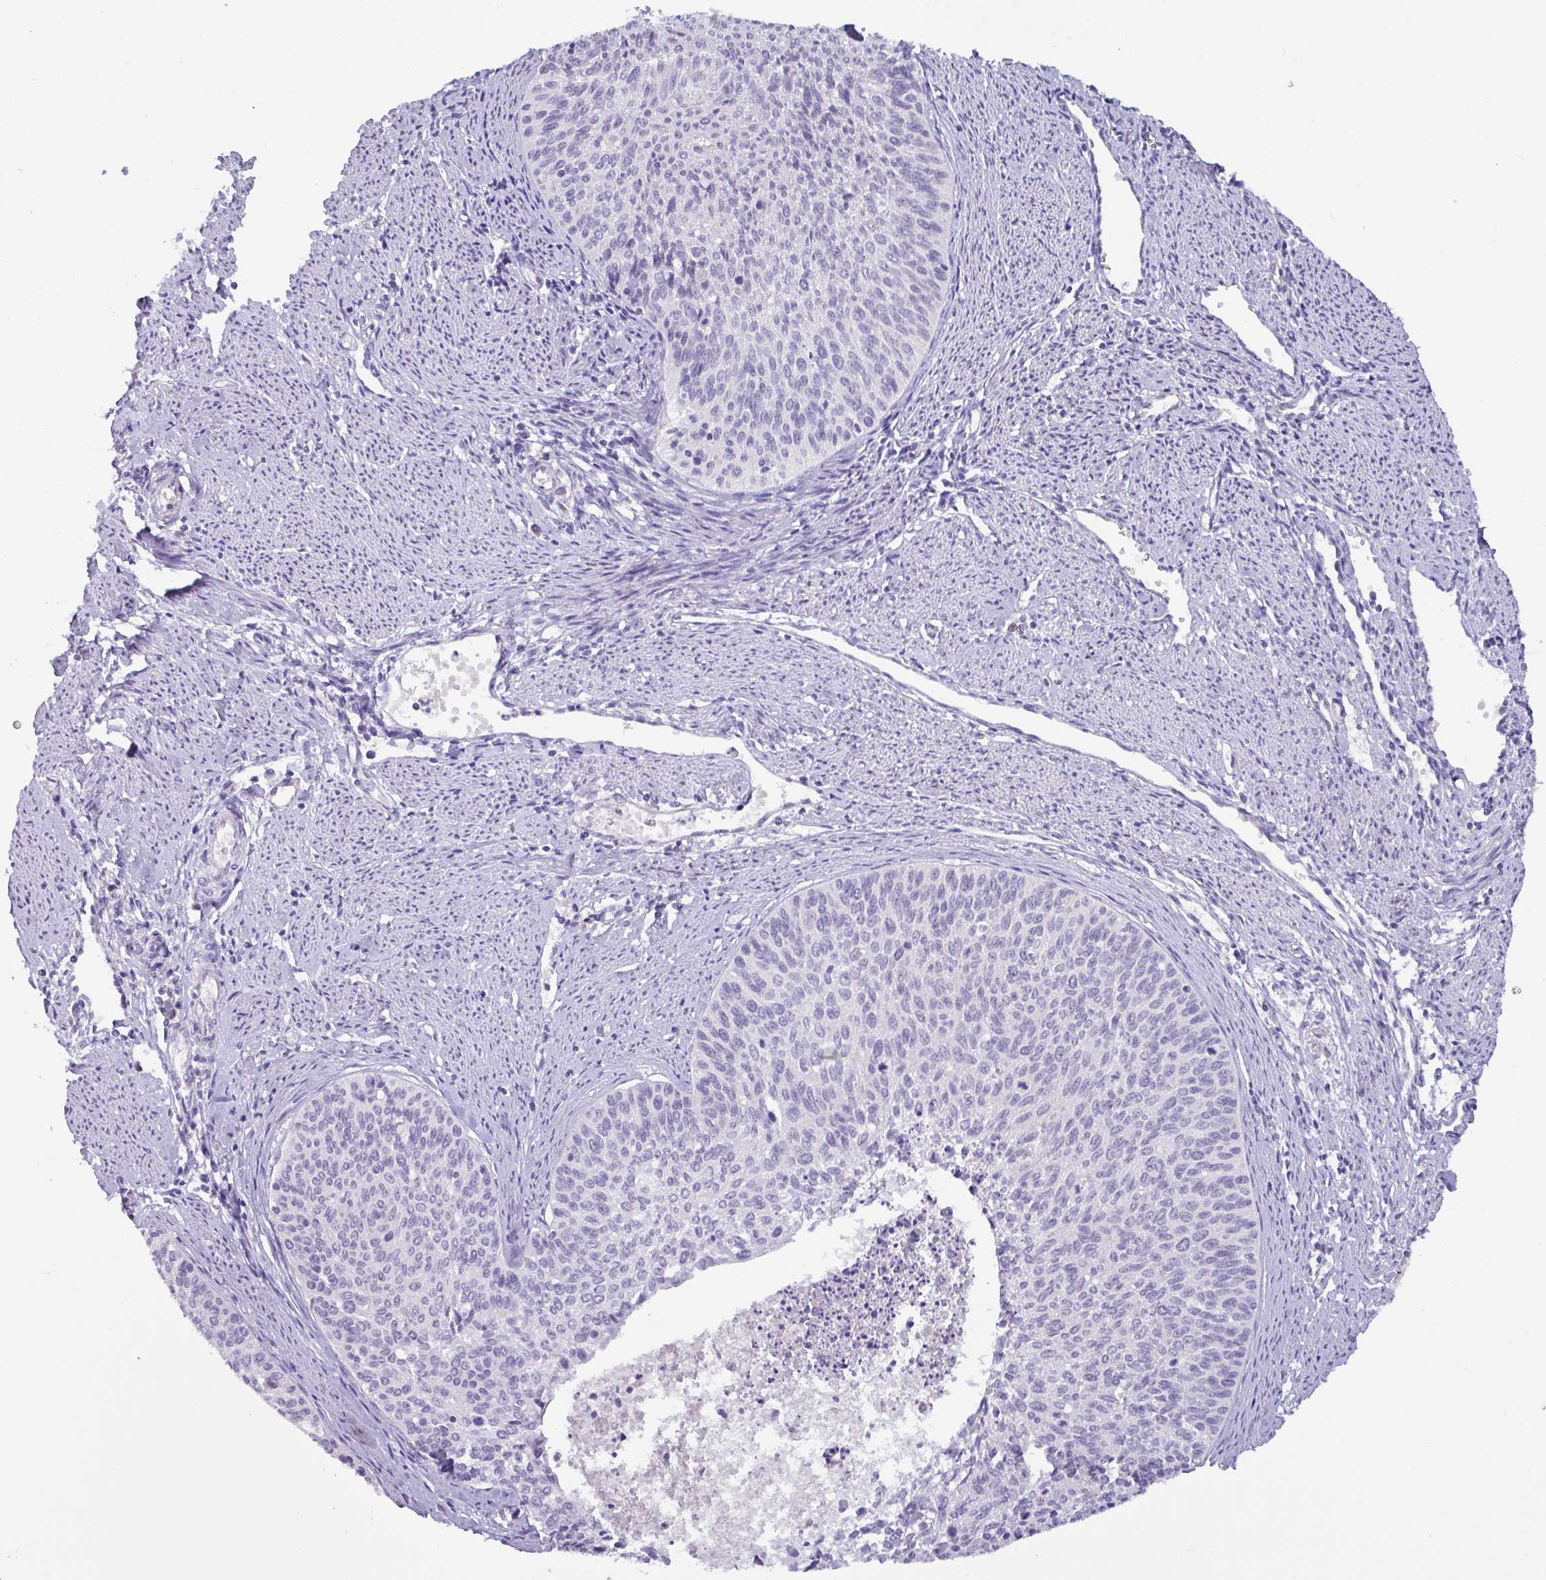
{"staining": {"intensity": "negative", "quantity": "none", "location": "none"}, "tissue": "cervical cancer", "cell_type": "Tumor cells", "image_type": "cancer", "snomed": [{"axis": "morphology", "description": "Squamous cell carcinoma, NOS"}, {"axis": "topography", "description": "Cervix"}], "caption": "The micrograph reveals no staining of tumor cells in cervical cancer.", "gene": "ZNF524", "patient": {"sex": "female", "age": 55}}